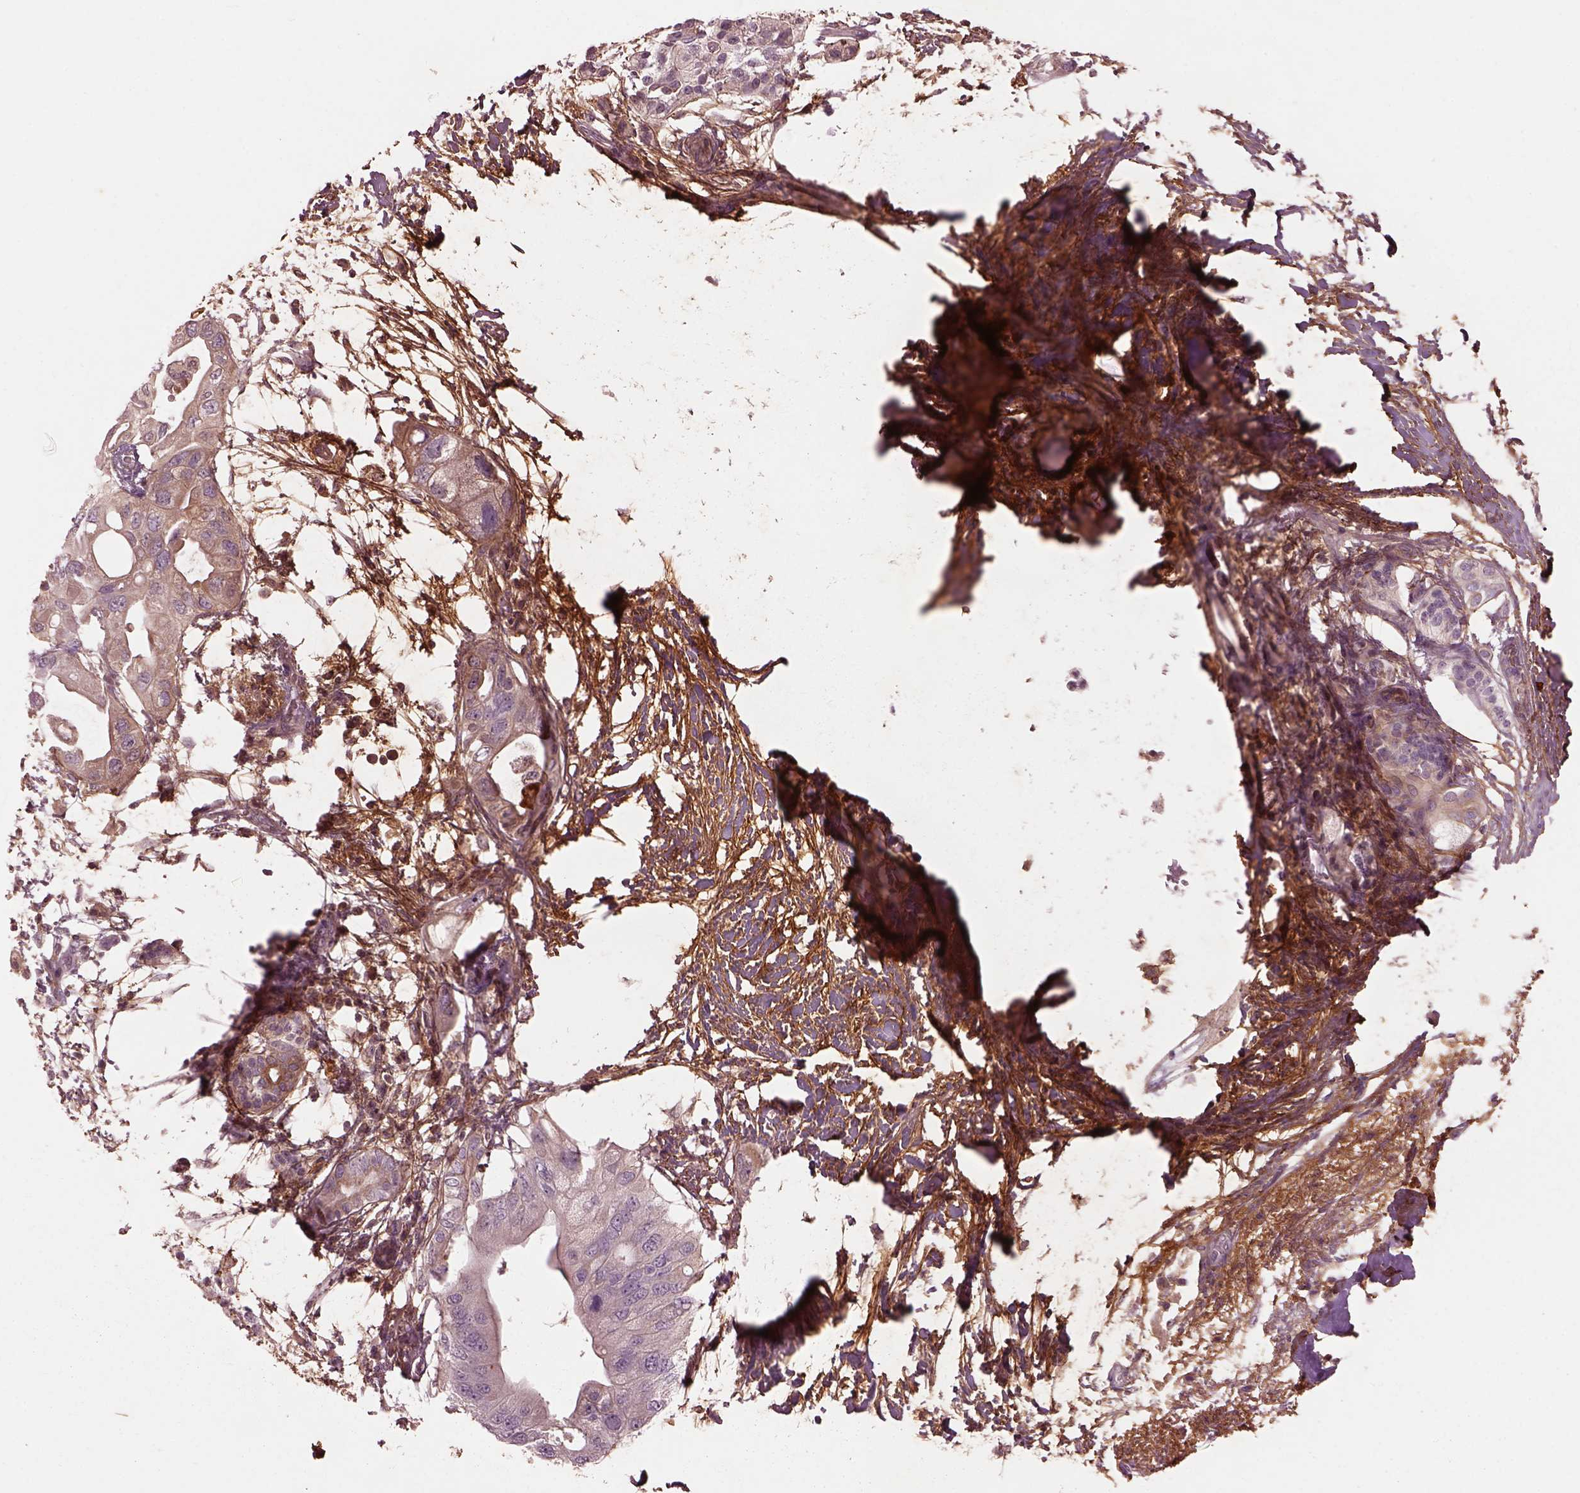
{"staining": {"intensity": "negative", "quantity": "none", "location": "none"}, "tissue": "pancreatic cancer", "cell_type": "Tumor cells", "image_type": "cancer", "snomed": [{"axis": "morphology", "description": "Adenocarcinoma, NOS"}, {"axis": "topography", "description": "Pancreas"}], "caption": "Immunohistochemical staining of pancreatic cancer exhibits no significant staining in tumor cells. (DAB immunohistochemistry (IHC) visualized using brightfield microscopy, high magnification).", "gene": "EFEMP1", "patient": {"sex": "female", "age": 72}}